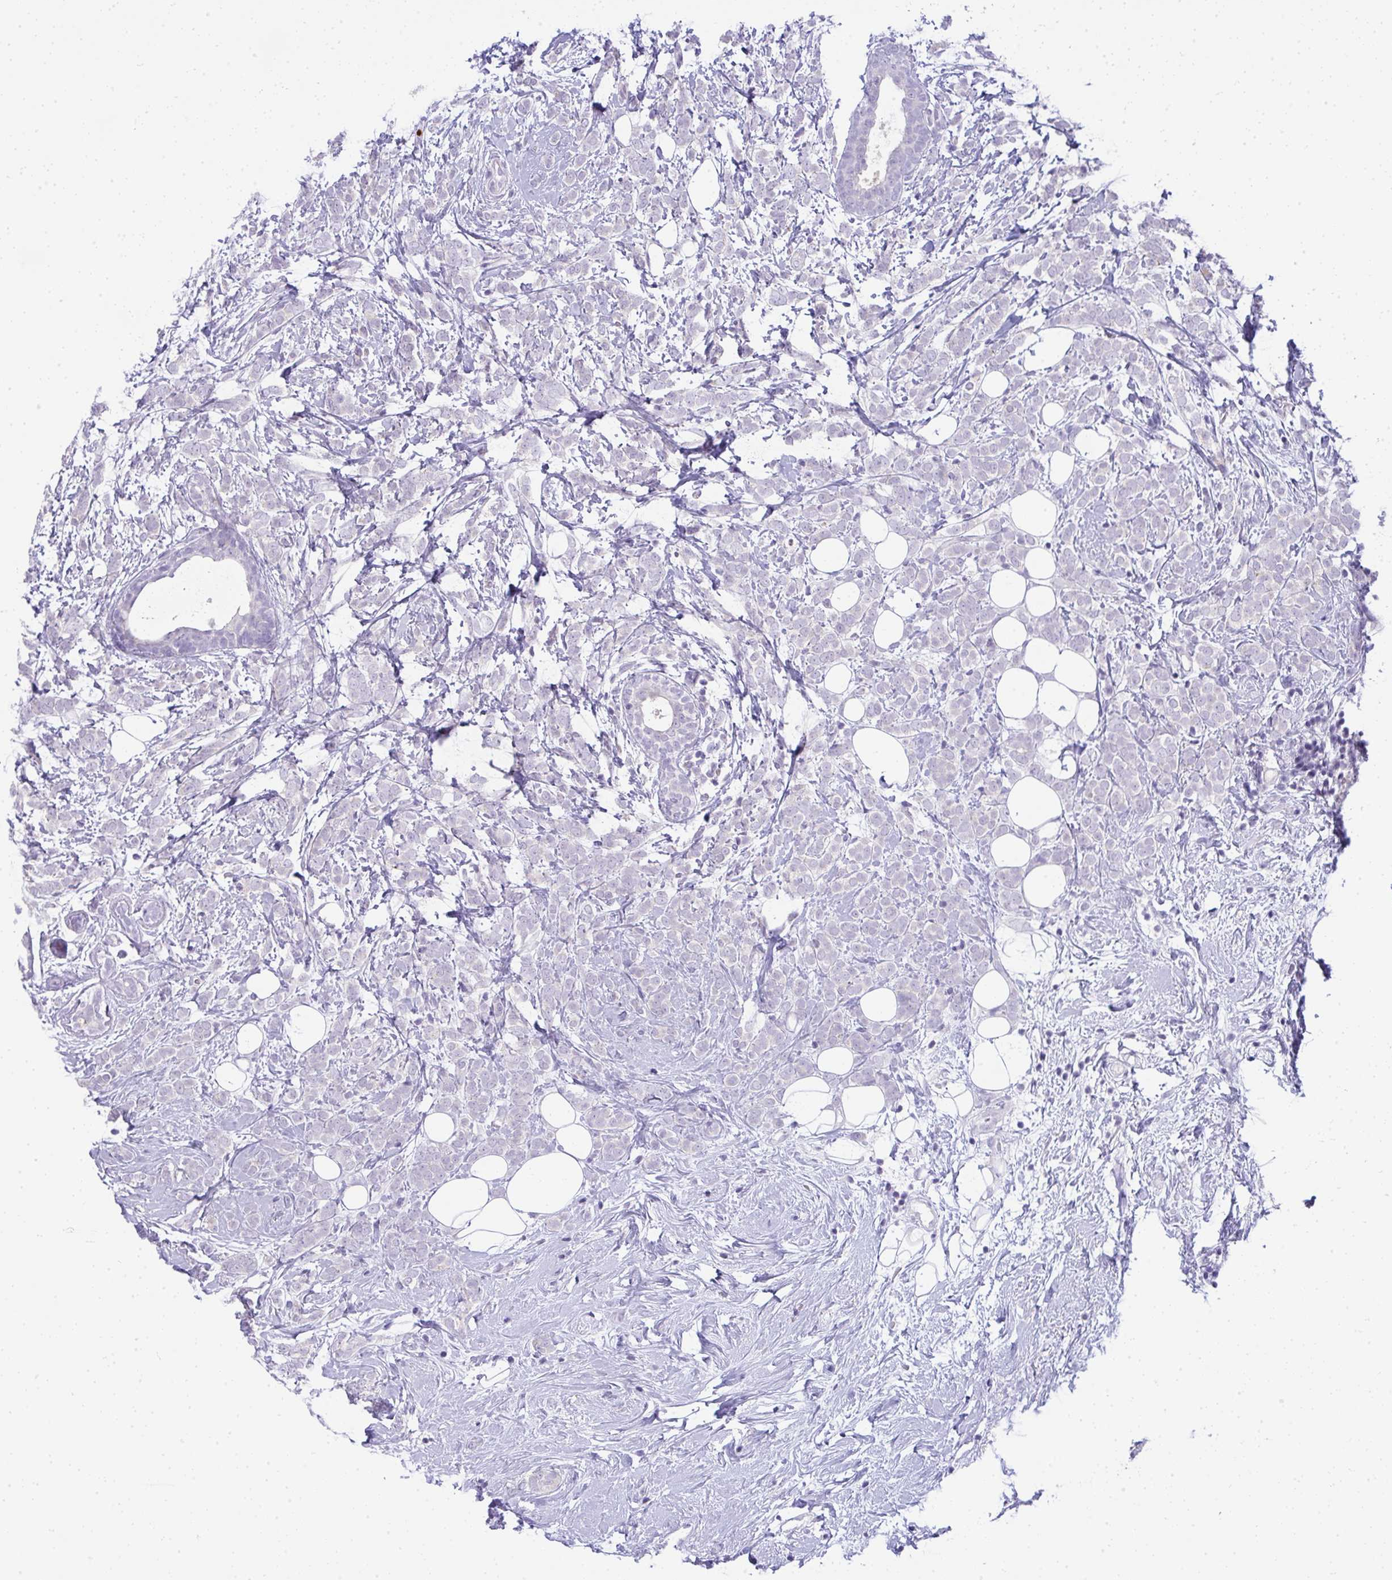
{"staining": {"intensity": "negative", "quantity": "none", "location": "none"}, "tissue": "breast cancer", "cell_type": "Tumor cells", "image_type": "cancer", "snomed": [{"axis": "morphology", "description": "Lobular carcinoma"}, {"axis": "topography", "description": "Breast"}], "caption": "Immunohistochemistry histopathology image of lobular carcinoma (breast) stained for a protein (brown), which shows no positivity in tumor cells. (DAB (3,3'-diaminobenzidine) immunohistochemistry (IHC), high magnification).", "gene": "VPS4B", "patient": {"sex": "female", "age": 49}}